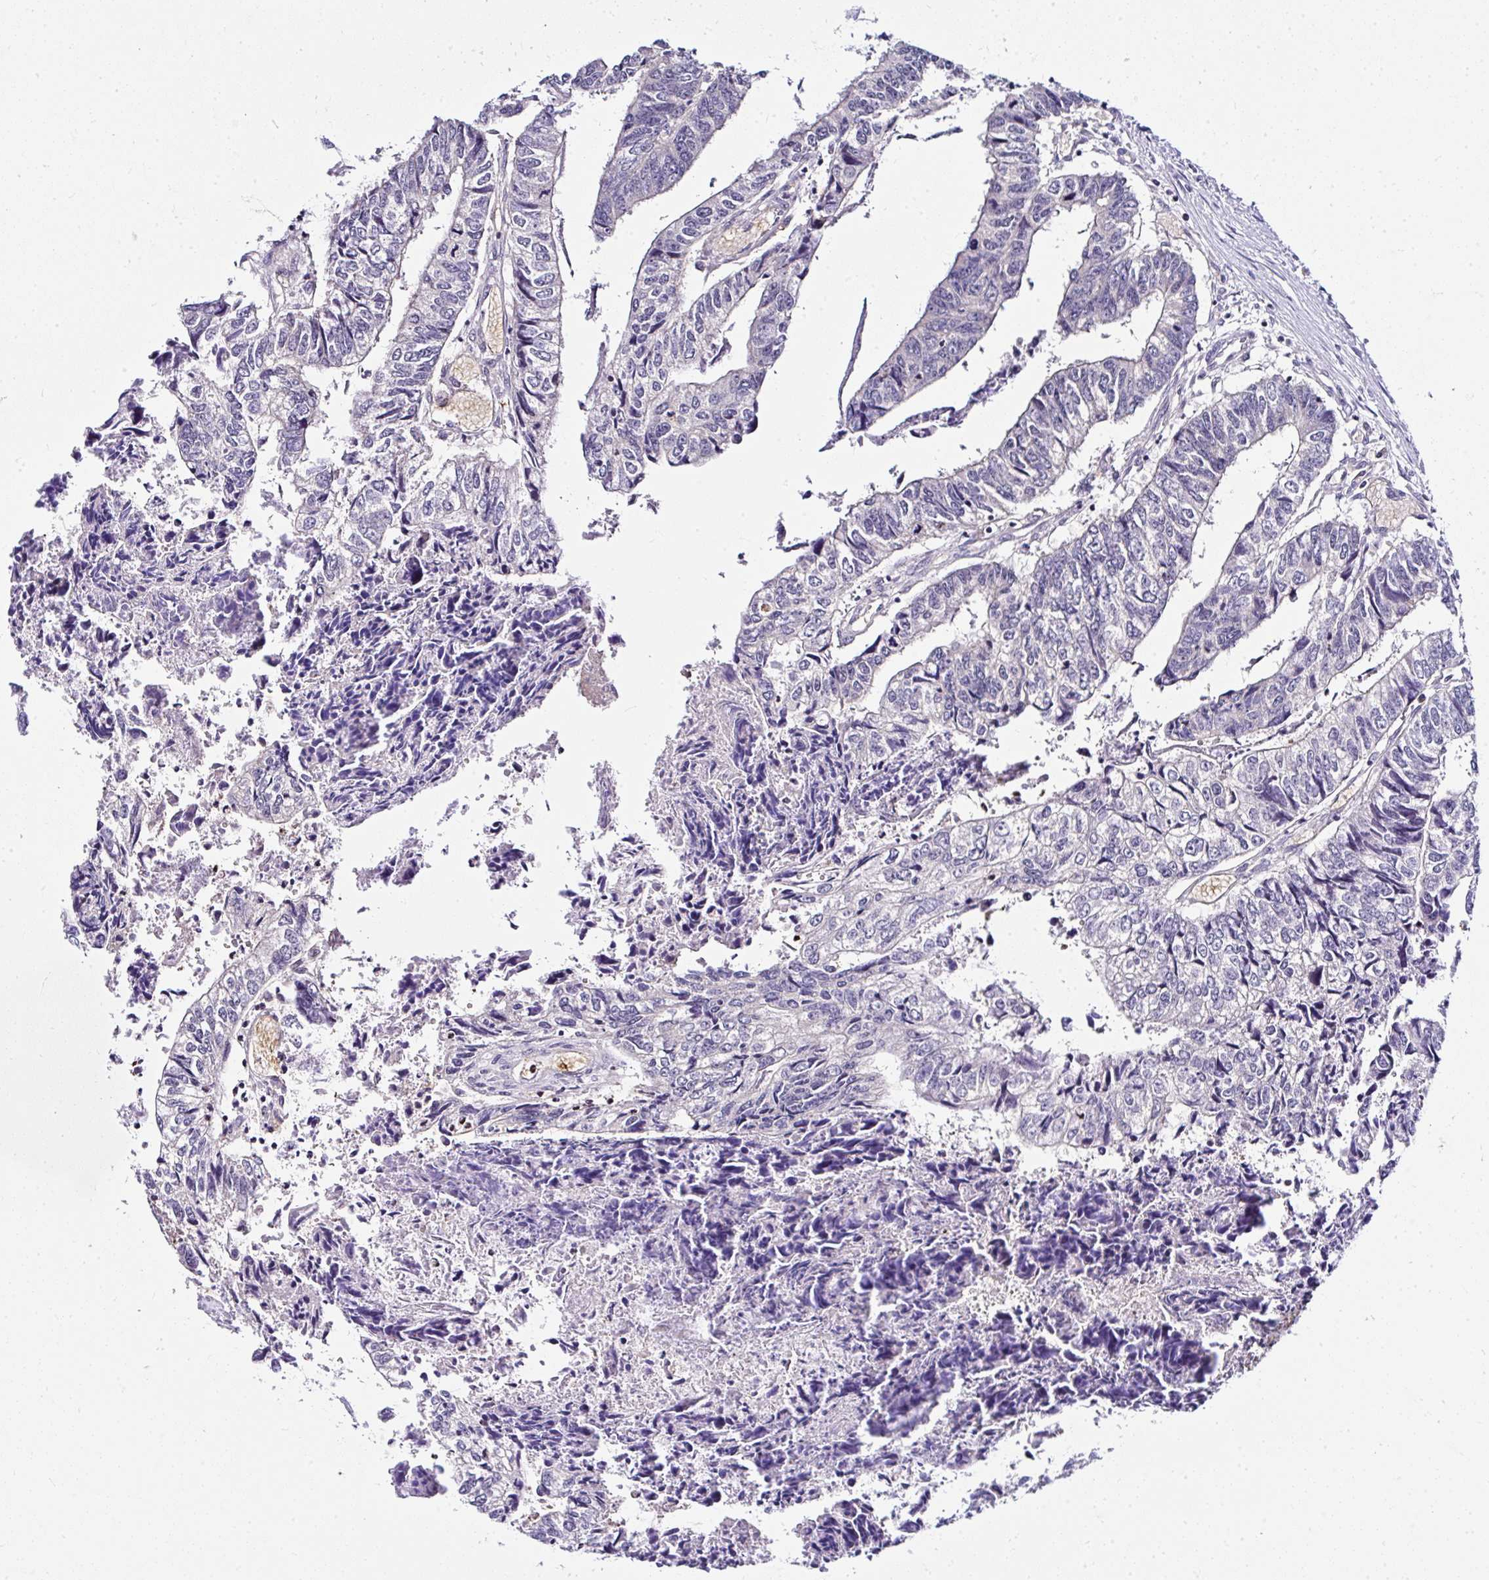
{"staining": {"intensity": "negative", "quantity": "none", "location": "none"}, "tissue": "colorectal cancer", "cell_type": "Tumor cells", "image_type": "cancer", "snomed": [{"axis": "morphology", "description": "Adenocarcinoma, NOS"}, {"axis": "topography", "description": "Colon"}], "caption": "Adenocarcinoma (colorectal) was stained to show a protein in brown. There is no significant positivity in tumor cells. (DAB immunohistochemistry (IHC) with hematoxylin counter stain).", "gene": "DEPDC5", "patient": {"sex": "male", "age": 86}}